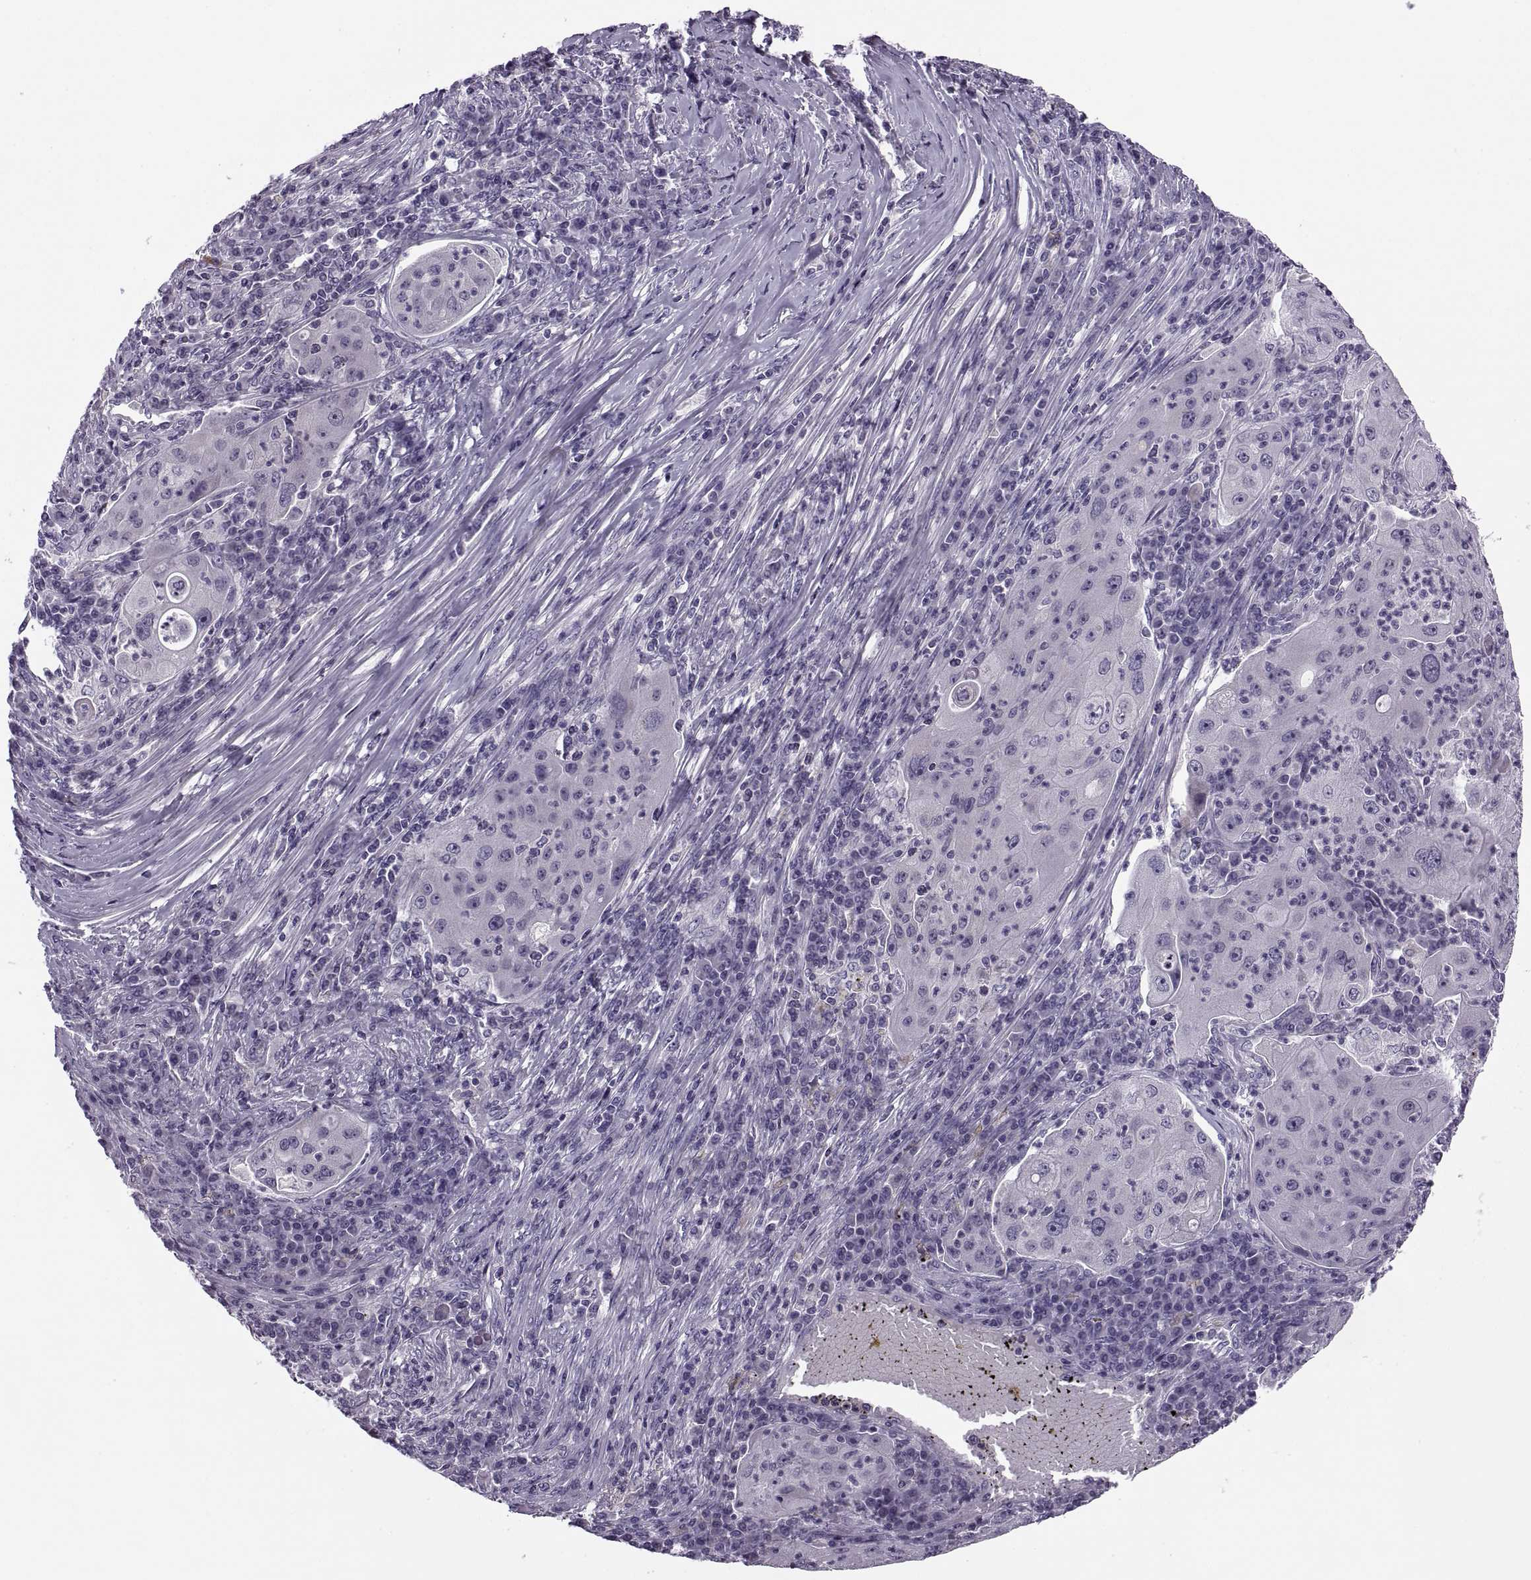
{"staining": {"intensity": "negative", "quantity": "none", "location": "none"}, "tissue": "lung cancer", "cell_type": "Tumor cells", "image_type": "cancer", "snomed": [{"axis": "morphology", "description": "Squamous cell carcinoma, NOS"}, {"axis": "topography", "description": "Lung"}], "caption": "High magnification brightfield microscopy of squamous cell carcinoma (lung) stained with DAB (3,3'-diaminobenzidine) (brown) and counterstained with hematoxylin (blue): tumor cells show no significant expression.", "gene": "MAGEB1", "patient": {"sex": "female", "age": 59}}